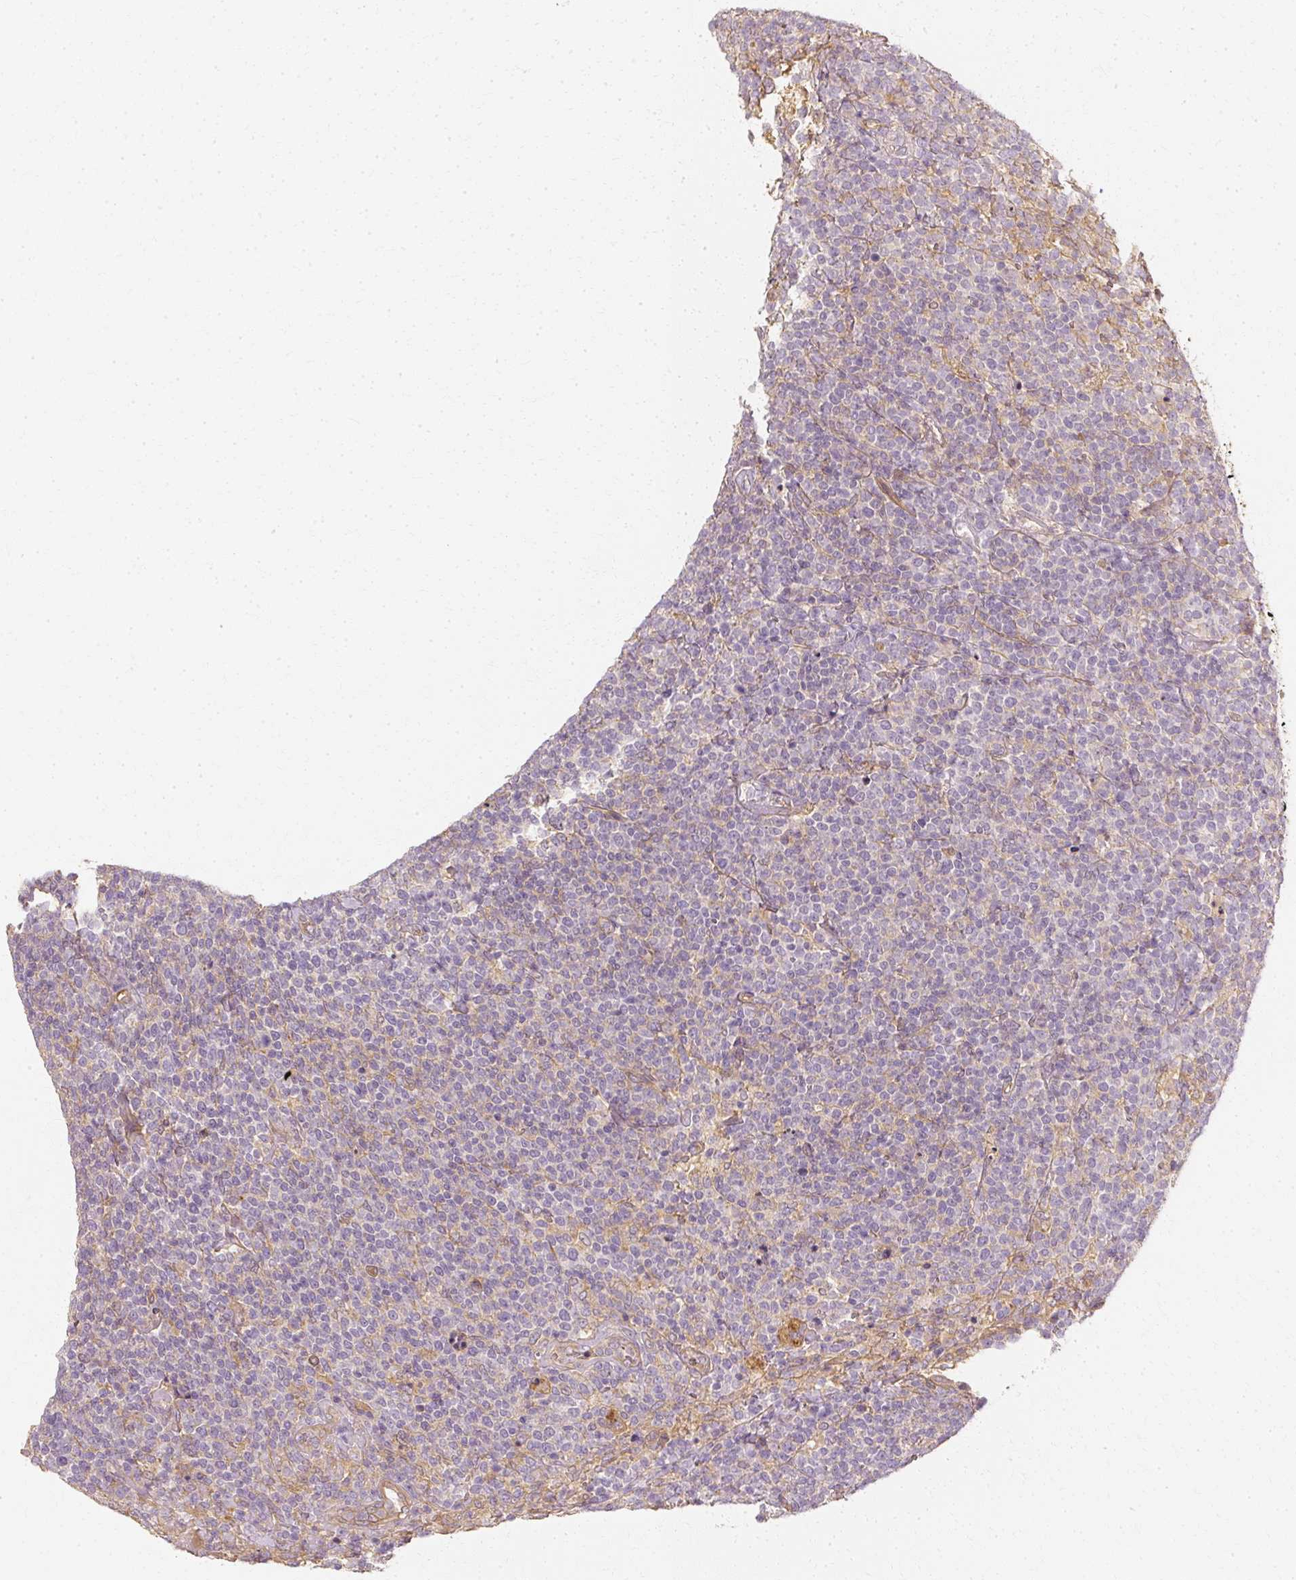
{"staining": {"intensity": "negative", "quantity": "none", "location": "none"}, "tissue": "lymphoma", "cell_type": "Tumor cells", "image_type": "cancer", "snomed": [{"axis": "morphology", "description": "Malignant lymphoma, non-Hodgkin's type, High grade"}, {"axis": "topography", "description": "Lymph node"}], "caption": "A high-resolution histopathology image shows IHC staining of high-grade malignant lymphoma, non-Hodgkin's type, which demonstrates no significant staining in tumor cells.", "gene": "GNAQ", "patient": {"sex": "male", "age": 61}}